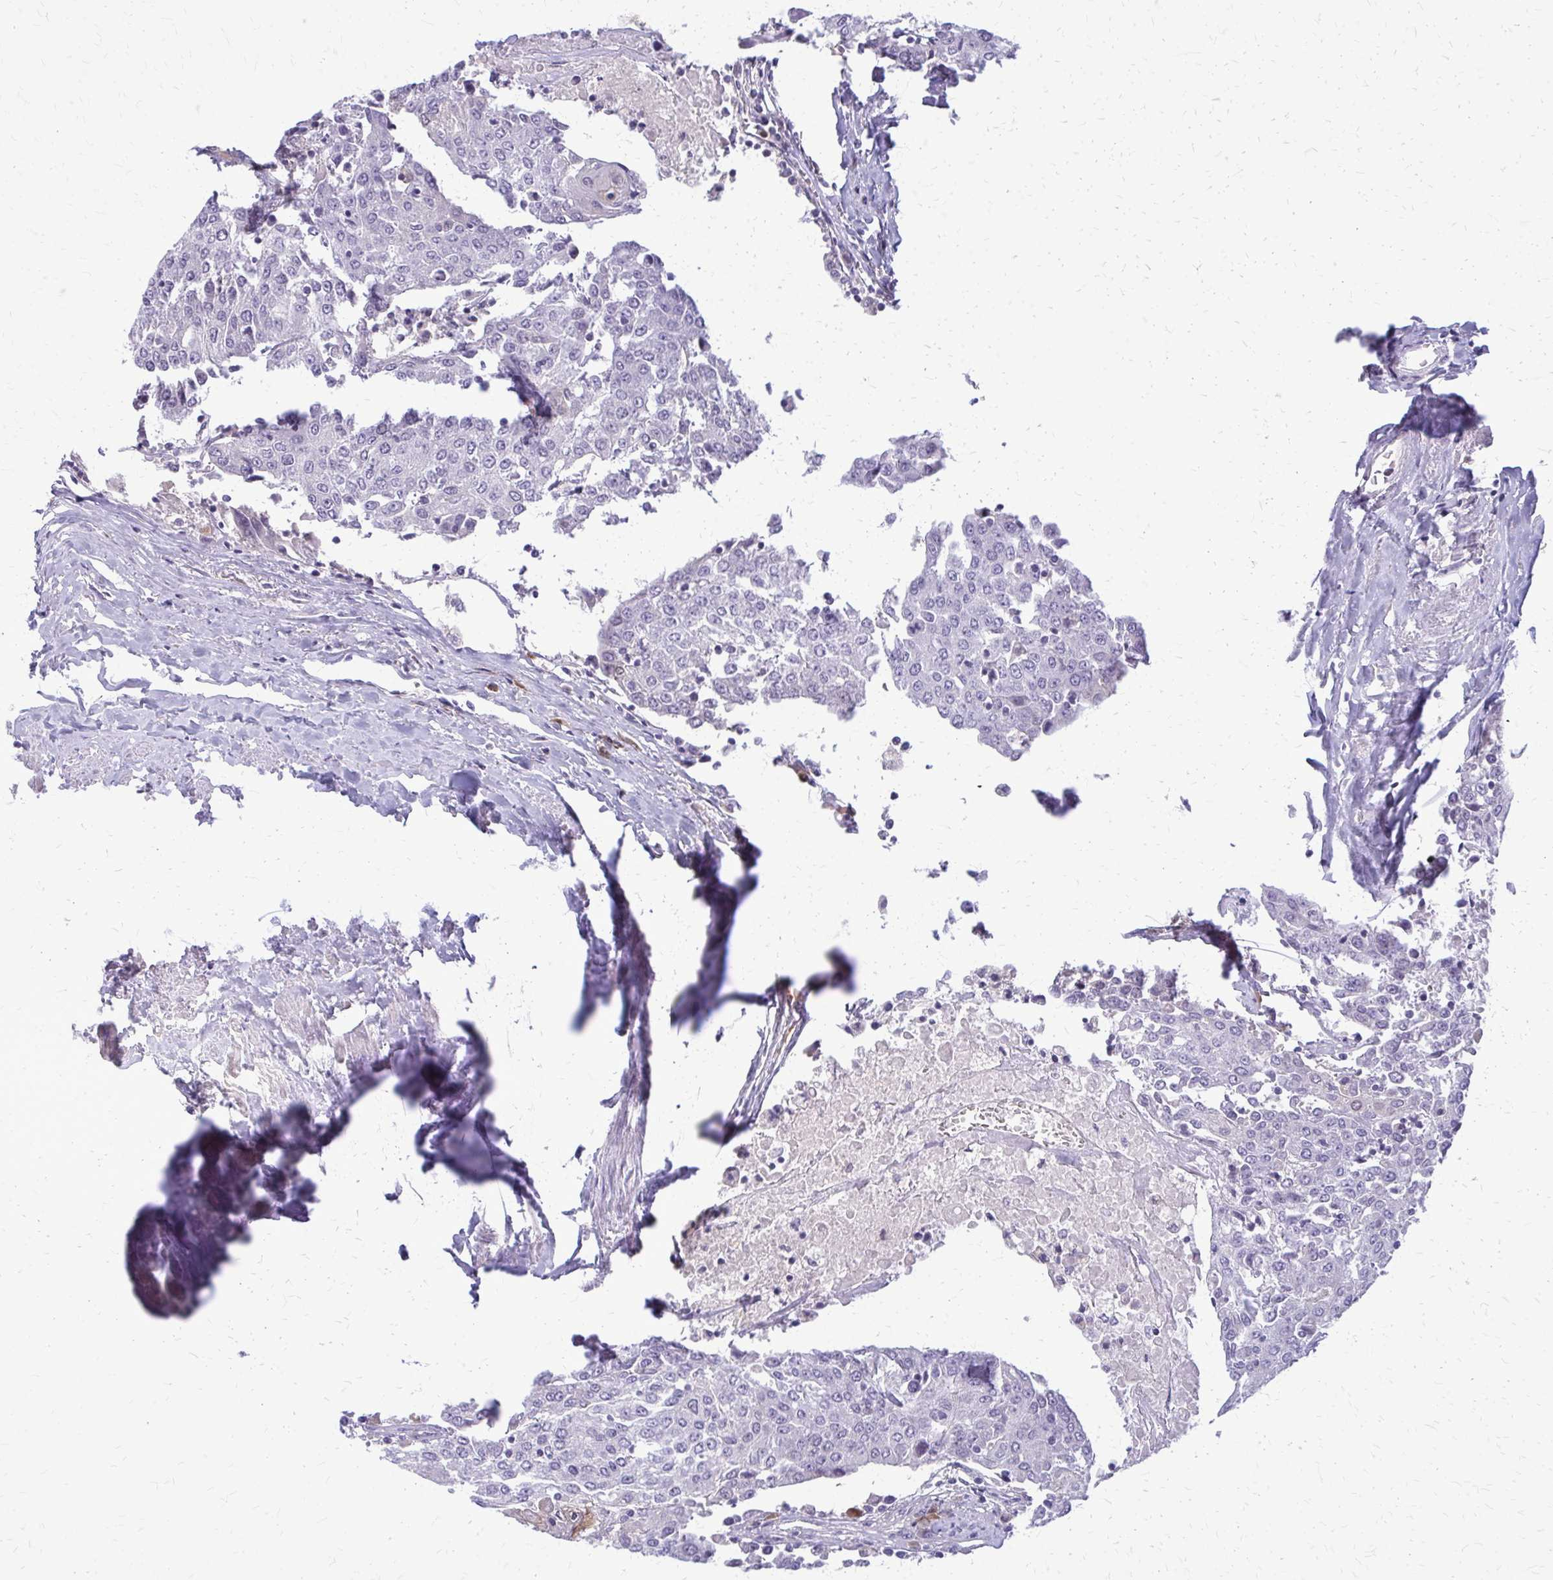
{"staining": {"intensity": "negative", "quantity": "none", "location": "none"}, "tissue": "urothelial cancer", "cell_type": "Tumor cells", "image_type": "cancer", "snomed": [{"axis": "morphology", "description": "Urothelial carcinoma, High grade"}, {"axis": "topography", "description": "Urinary bladder"}], "caption": "Urothelial cancer stained for a protein using IHC demonstrates no positivity tumor cells.", "gene": "GLRX", "patient": {"sex": "female", "age": 85}}